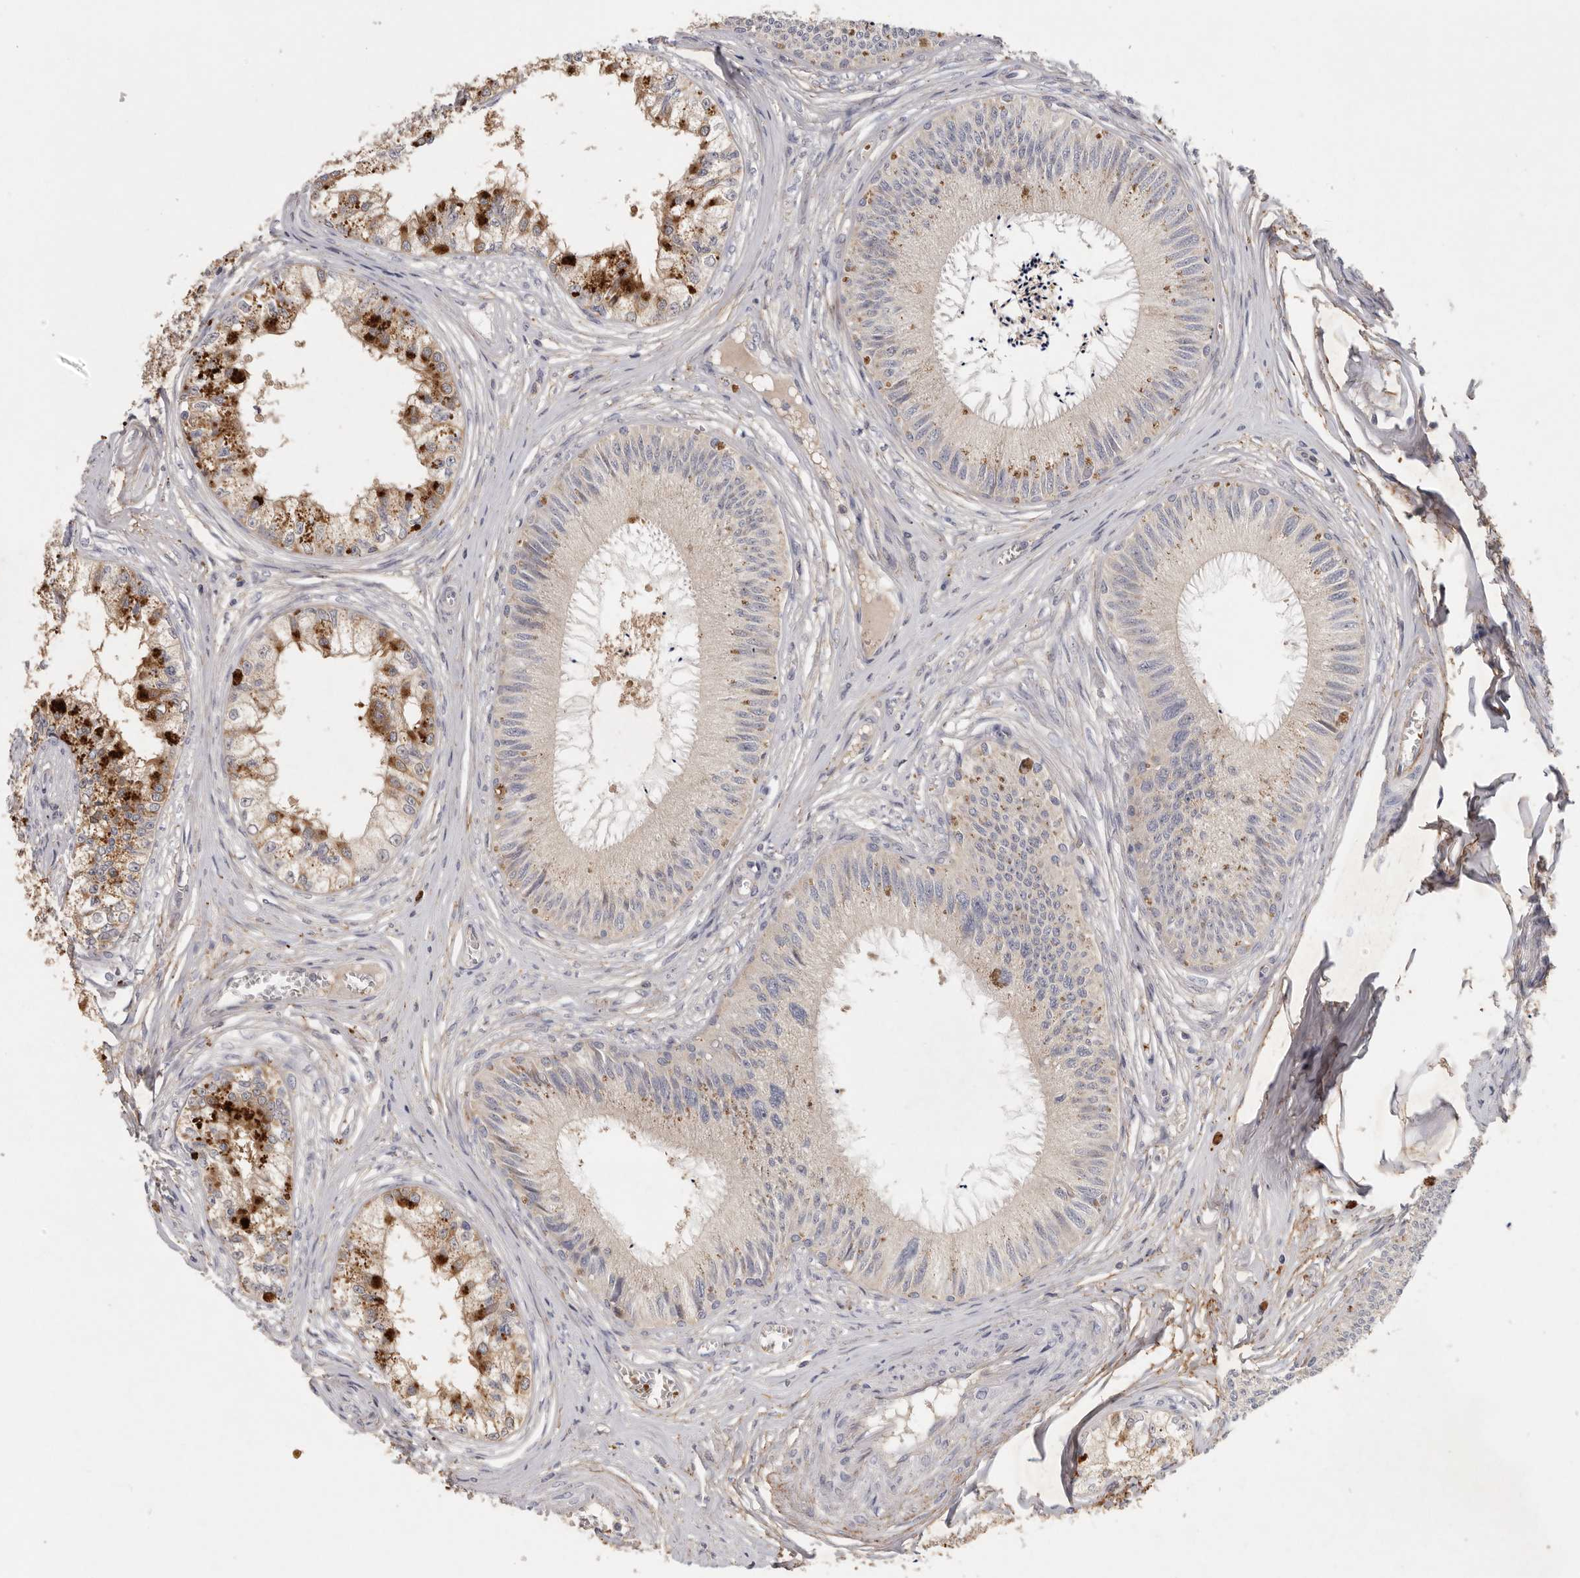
{"staining": {"intensity": "weak", "quantity": ">75%", "location": "cytoplasmic/membranous"}, "tissue": "epididymis", "cell_type": "Glandular cells", "image_type": "normal", "snomed": [{"axis": "morphology", "description": "Normal tissue, NOS"}, {"axis": "topography", "description": "Epididymis"}], "caption": "An immunohistochemistry (IHC) photomicrograph of benign tissue is shown. Protein staining in brown shows weak cytoplasmic/membranous positivity in epididymis within glandular cells.", "gene": "CFAP298", "patient": {"sex": "male", "age": 79}}